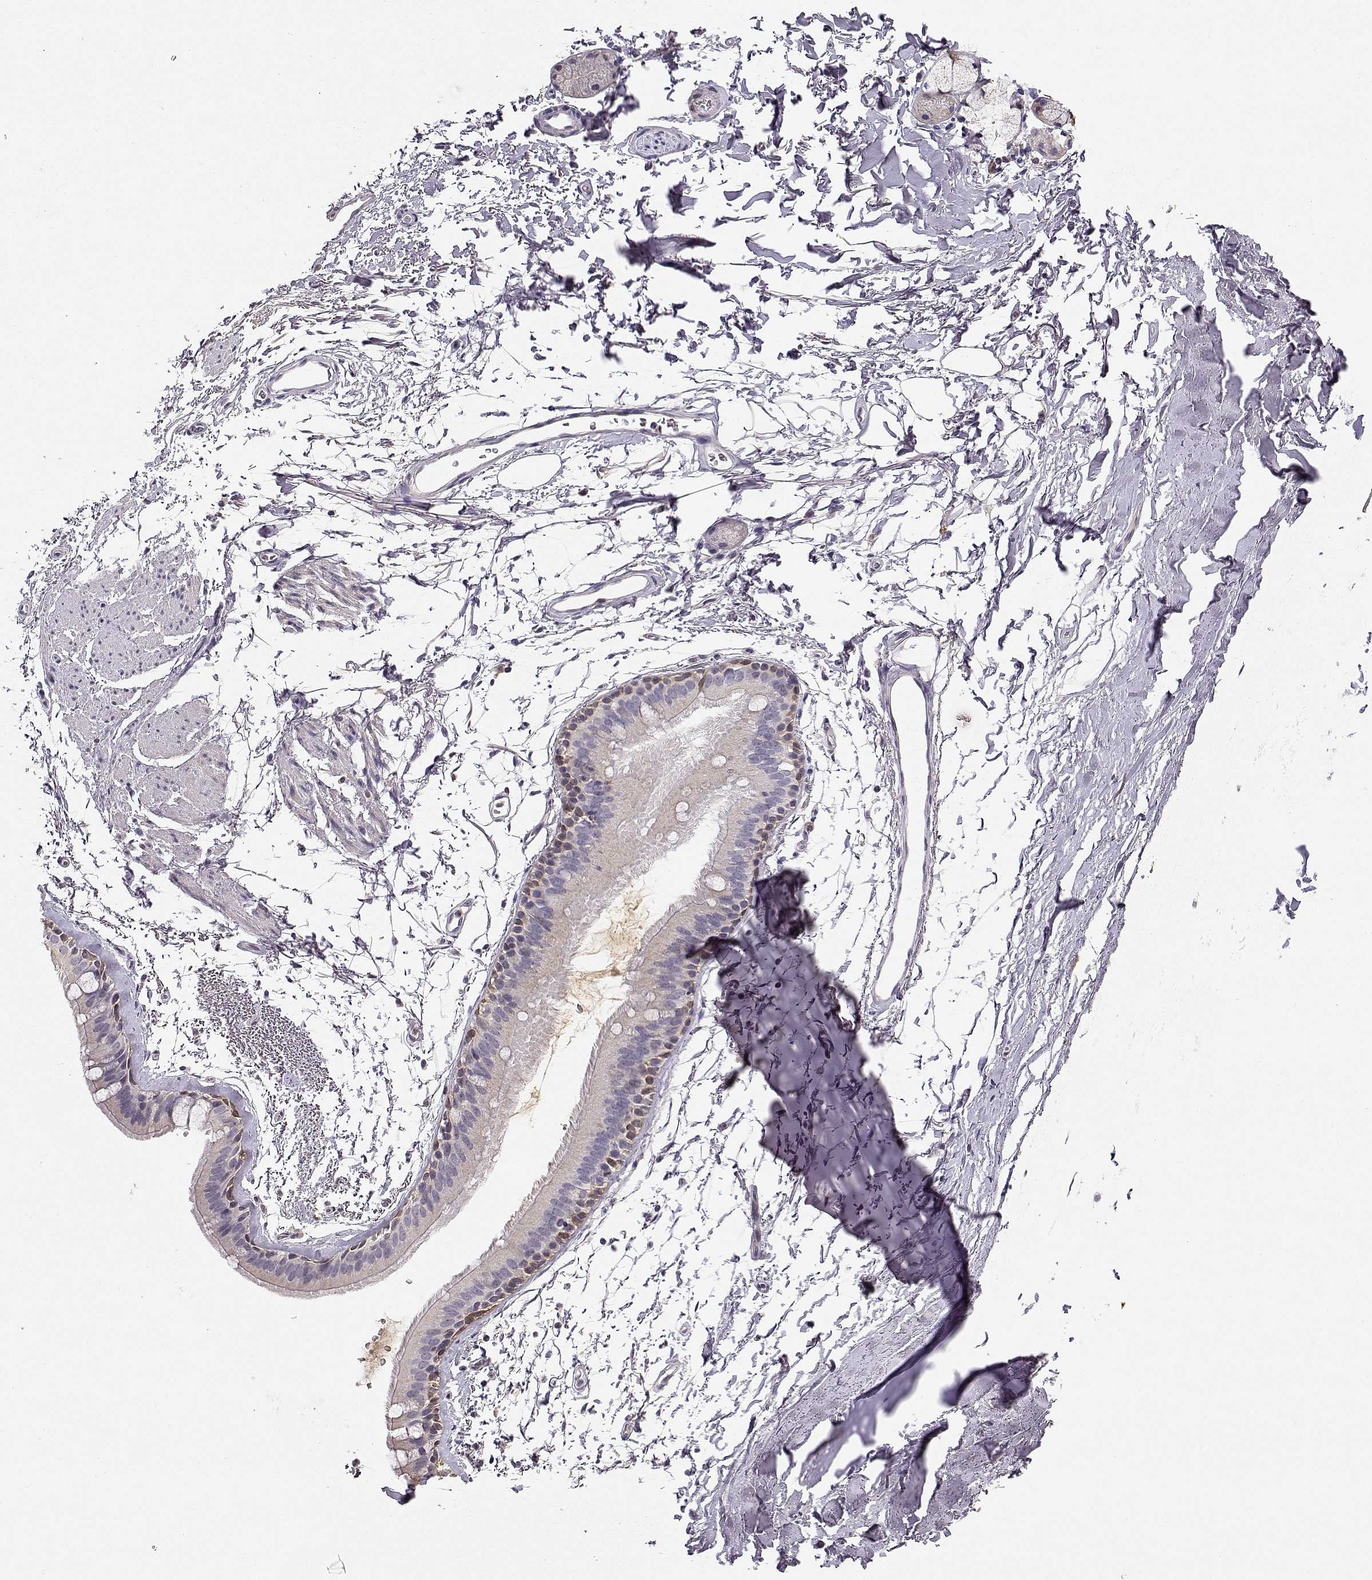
{"staining": {"intensity": "negative", "quantity": "none", "location": "none"}, "tissue": "adipose tissue", "cell_type": "Adipocytes", "image_type": "normal", "snomed": [{"axis": "morphology", "description": "Normal tissue, NOS"}, {"axis": "topography", "description": "Lymph node"}, {"axis": "topography", "description": "Bronchus"}], "caption": "The histopathology image reveals no significant expression in adipocytes of adipose tissue.", "gene": "TACR1", "patient": {"sex": "female", "age": 70}}